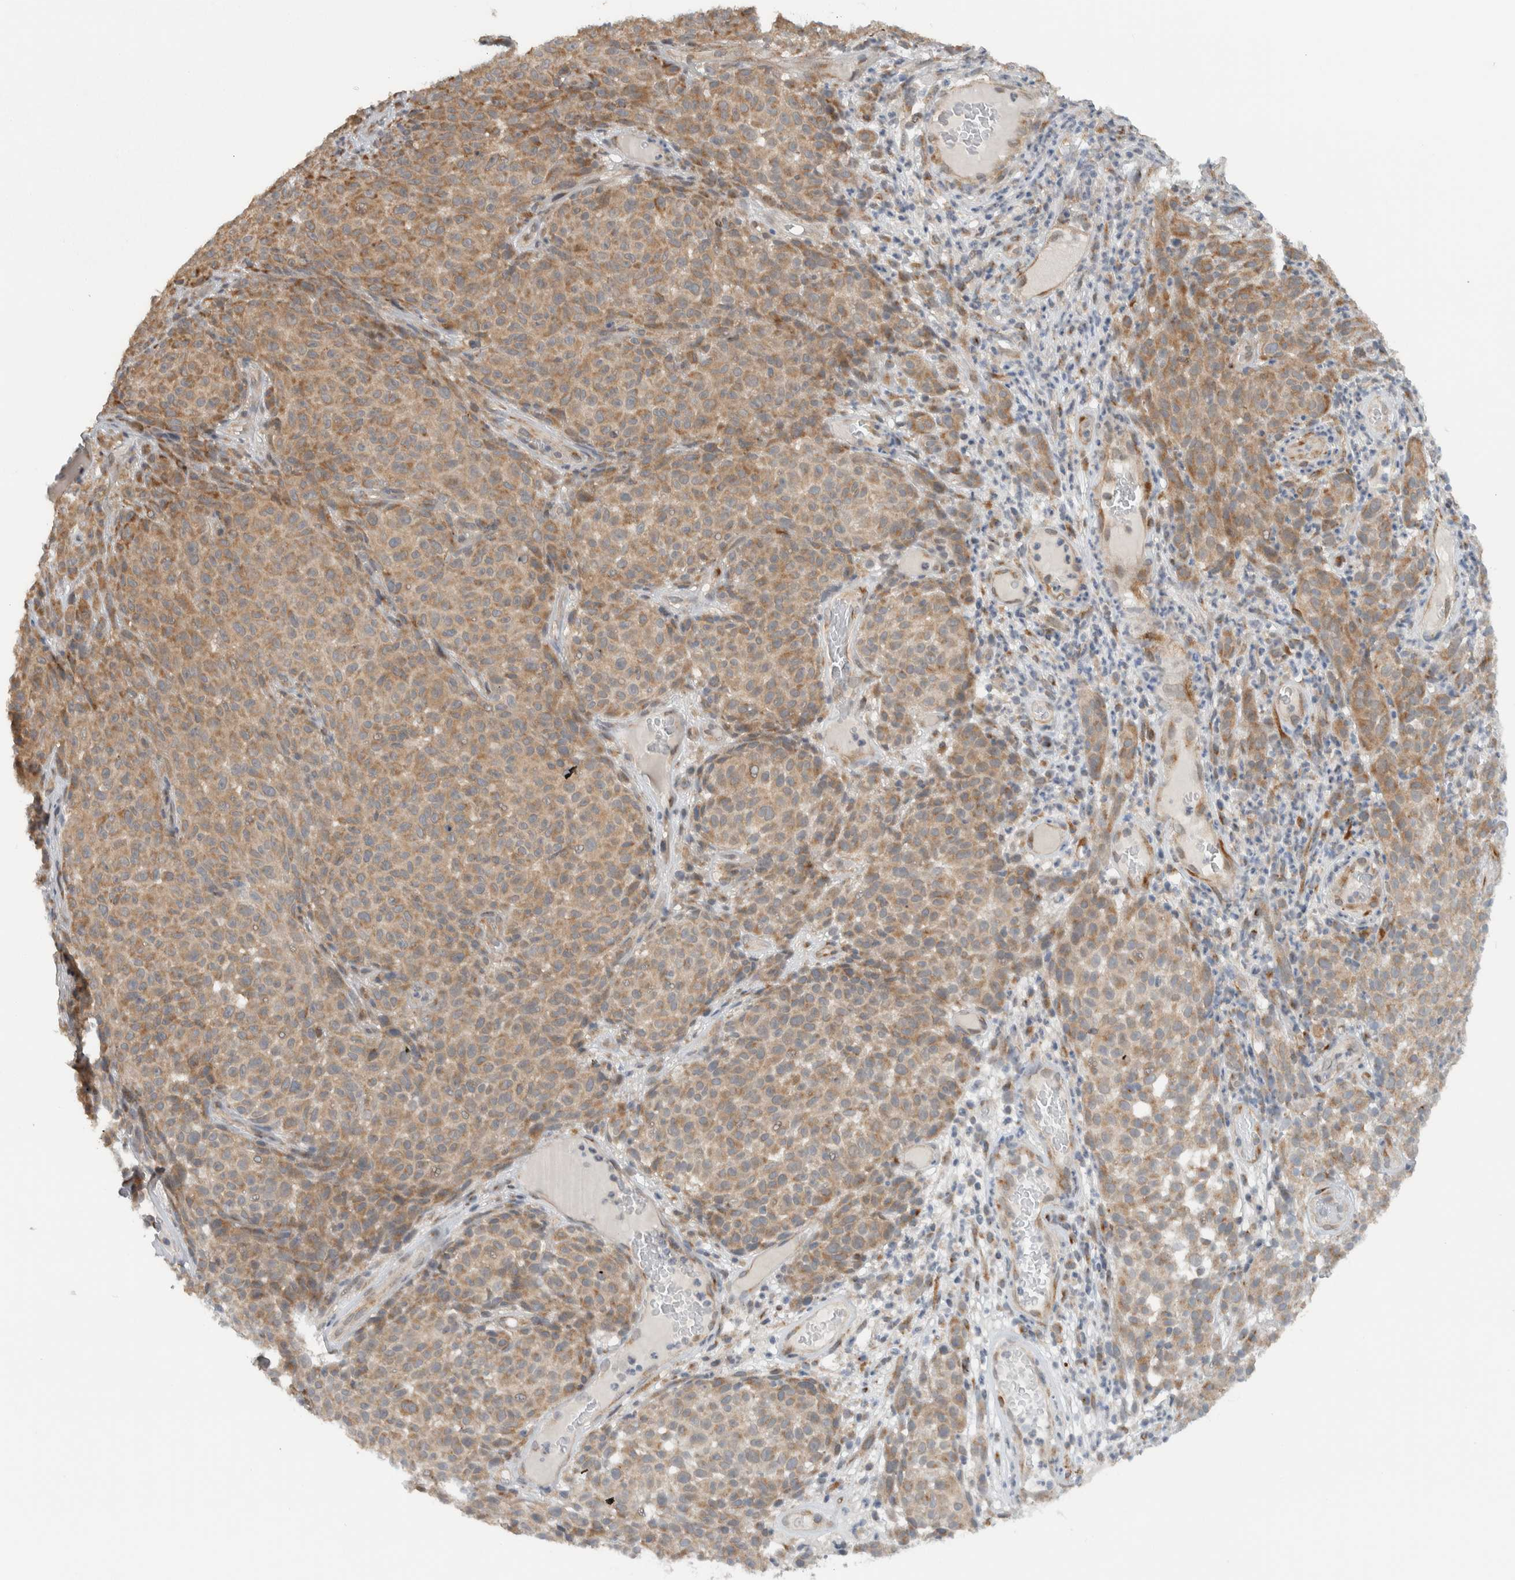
{"staining": {"intensity": "moderate", "quantity": "25%-75%", "location": "cytoplasmic/membranous"}, "tissue": "melanoma", "cell_type": "Tumor cells", "image_type": "cancer", "snomed": [{"axis": "morphology", "description": "Malignant melanoma, NOS"}, {"axis": "topography", "description": "Skin"}], "caption": "Immunohistochemical staining of human malignant melanoma displays medium levels of moderate cytoplasmic/membranous positivity in about 25%-75% of tumor cells. The staining is performed using DAB (3,3'-diaminobenzidine) brown chromogen to label protein expression. The nuclei are counter-stained blue using hematoxylin.", "gene": "RERE", "patient": {"sex": "female", "age": 82}}